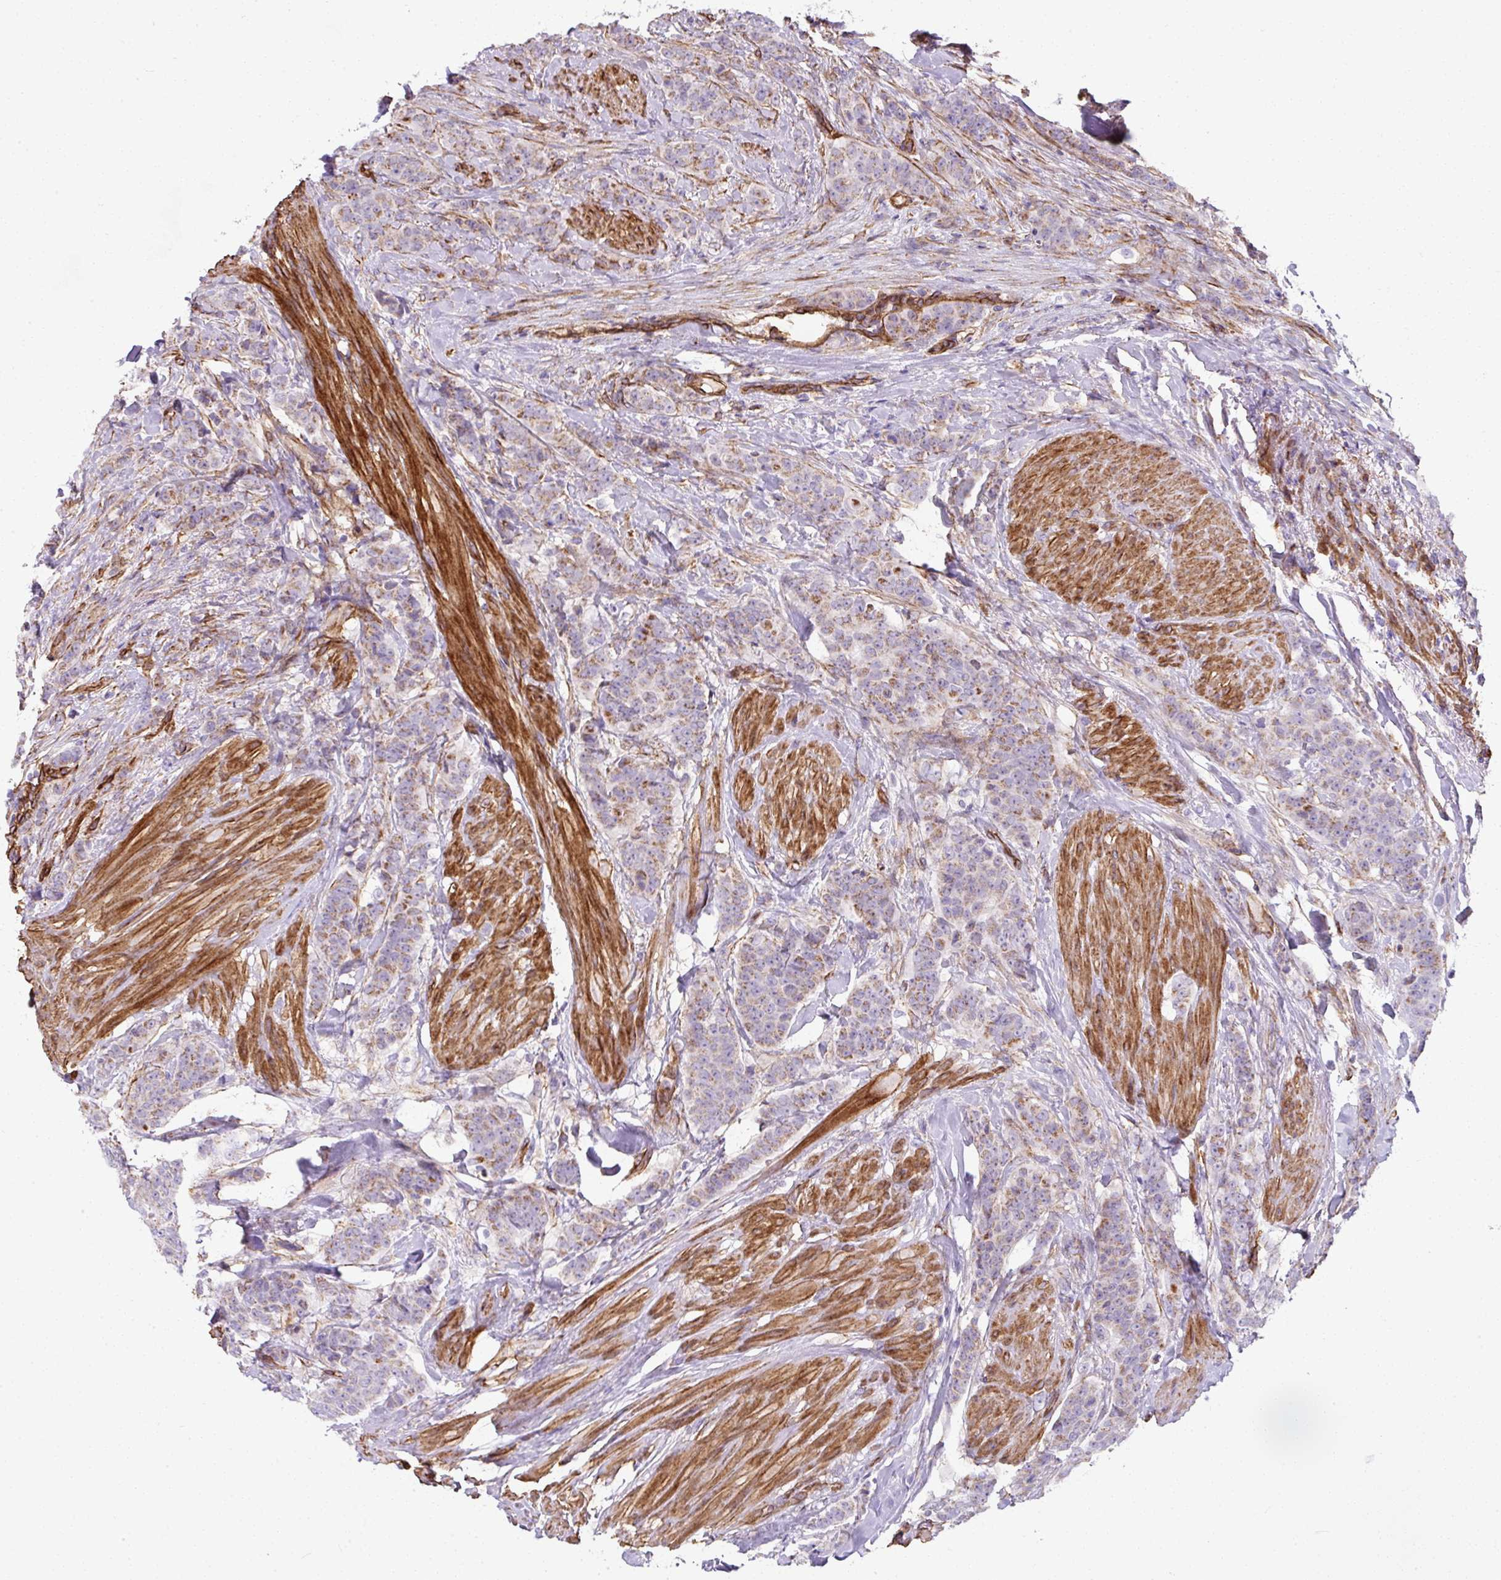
{"staining": {"intensity": "weak", "quantity": "25%-75%", "location": "cytoplasmic/membranous"}, "tissue": "breast cancer", "cell_type": "Tumor cells", "image_type": "cancer", "snomed": [{"axis": "morphology", "description": "Duct carcinoma"}, {"axis": "topography", "description": "Breast"}], "caption": "Immunohistochemical staining of human invasive ductal carcinoma (breast) demonstrates low levels of weak cytoplasmic/membranous positivity in approximately 25%-75% of tumor cells.", "gene": "ANKUB1", "patient": {"sex": "female", "age": 40}}